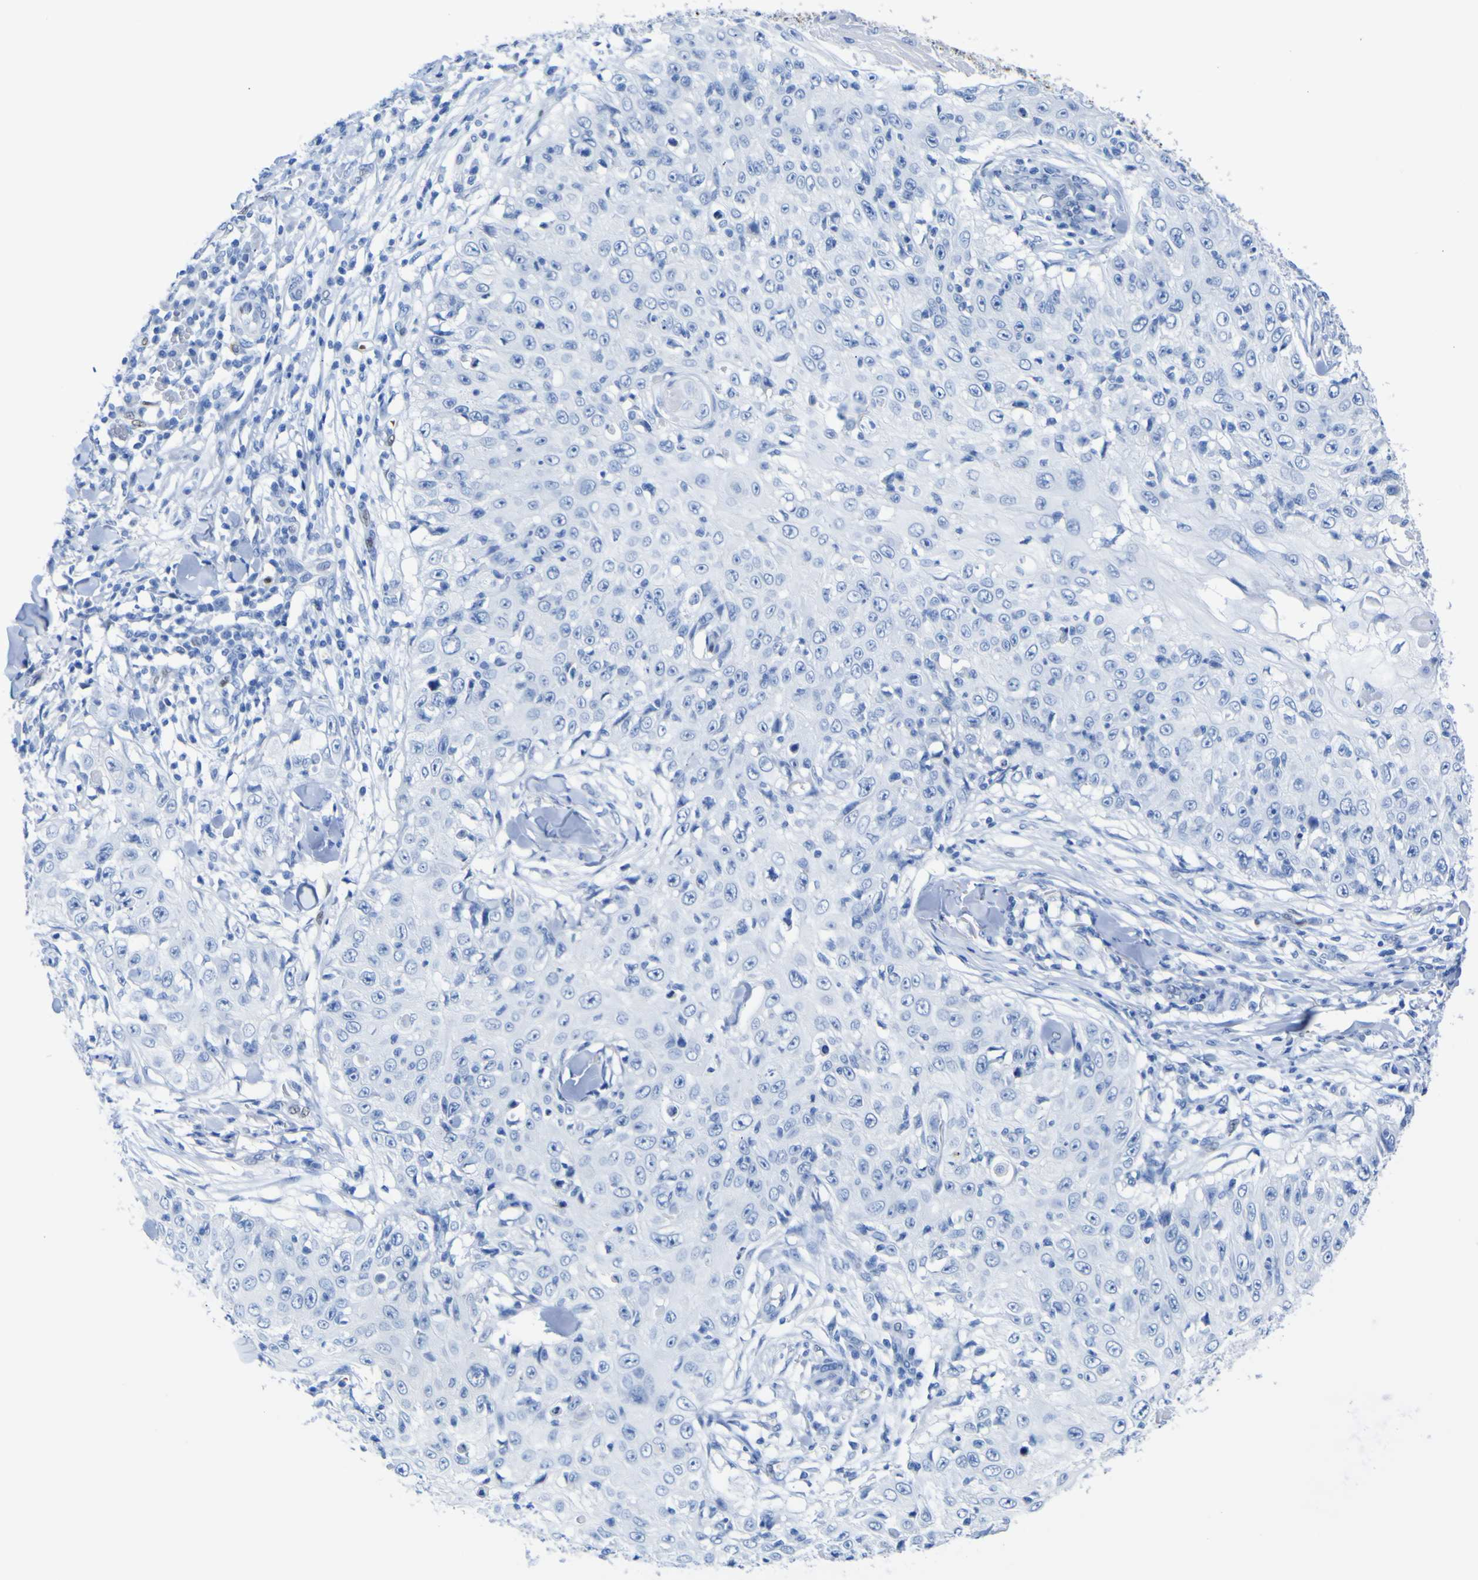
{"staining": {"intensity": "negative", "quantity": "none", "location": "none"}, "tissue": "skin cancer", "cell_type": "Tumor cells", "image_type": "cancer", "snomed": [{"axis": "morphology", "description": "Squamous cell carcinoma, NOS"}, {"axis": "topography", "description": "Skin"}], "caption": "There is no significant expression in tumor cells of skin cancer.", "gene": "DACH1", "patient": {"sex": "male", "age": 86}}